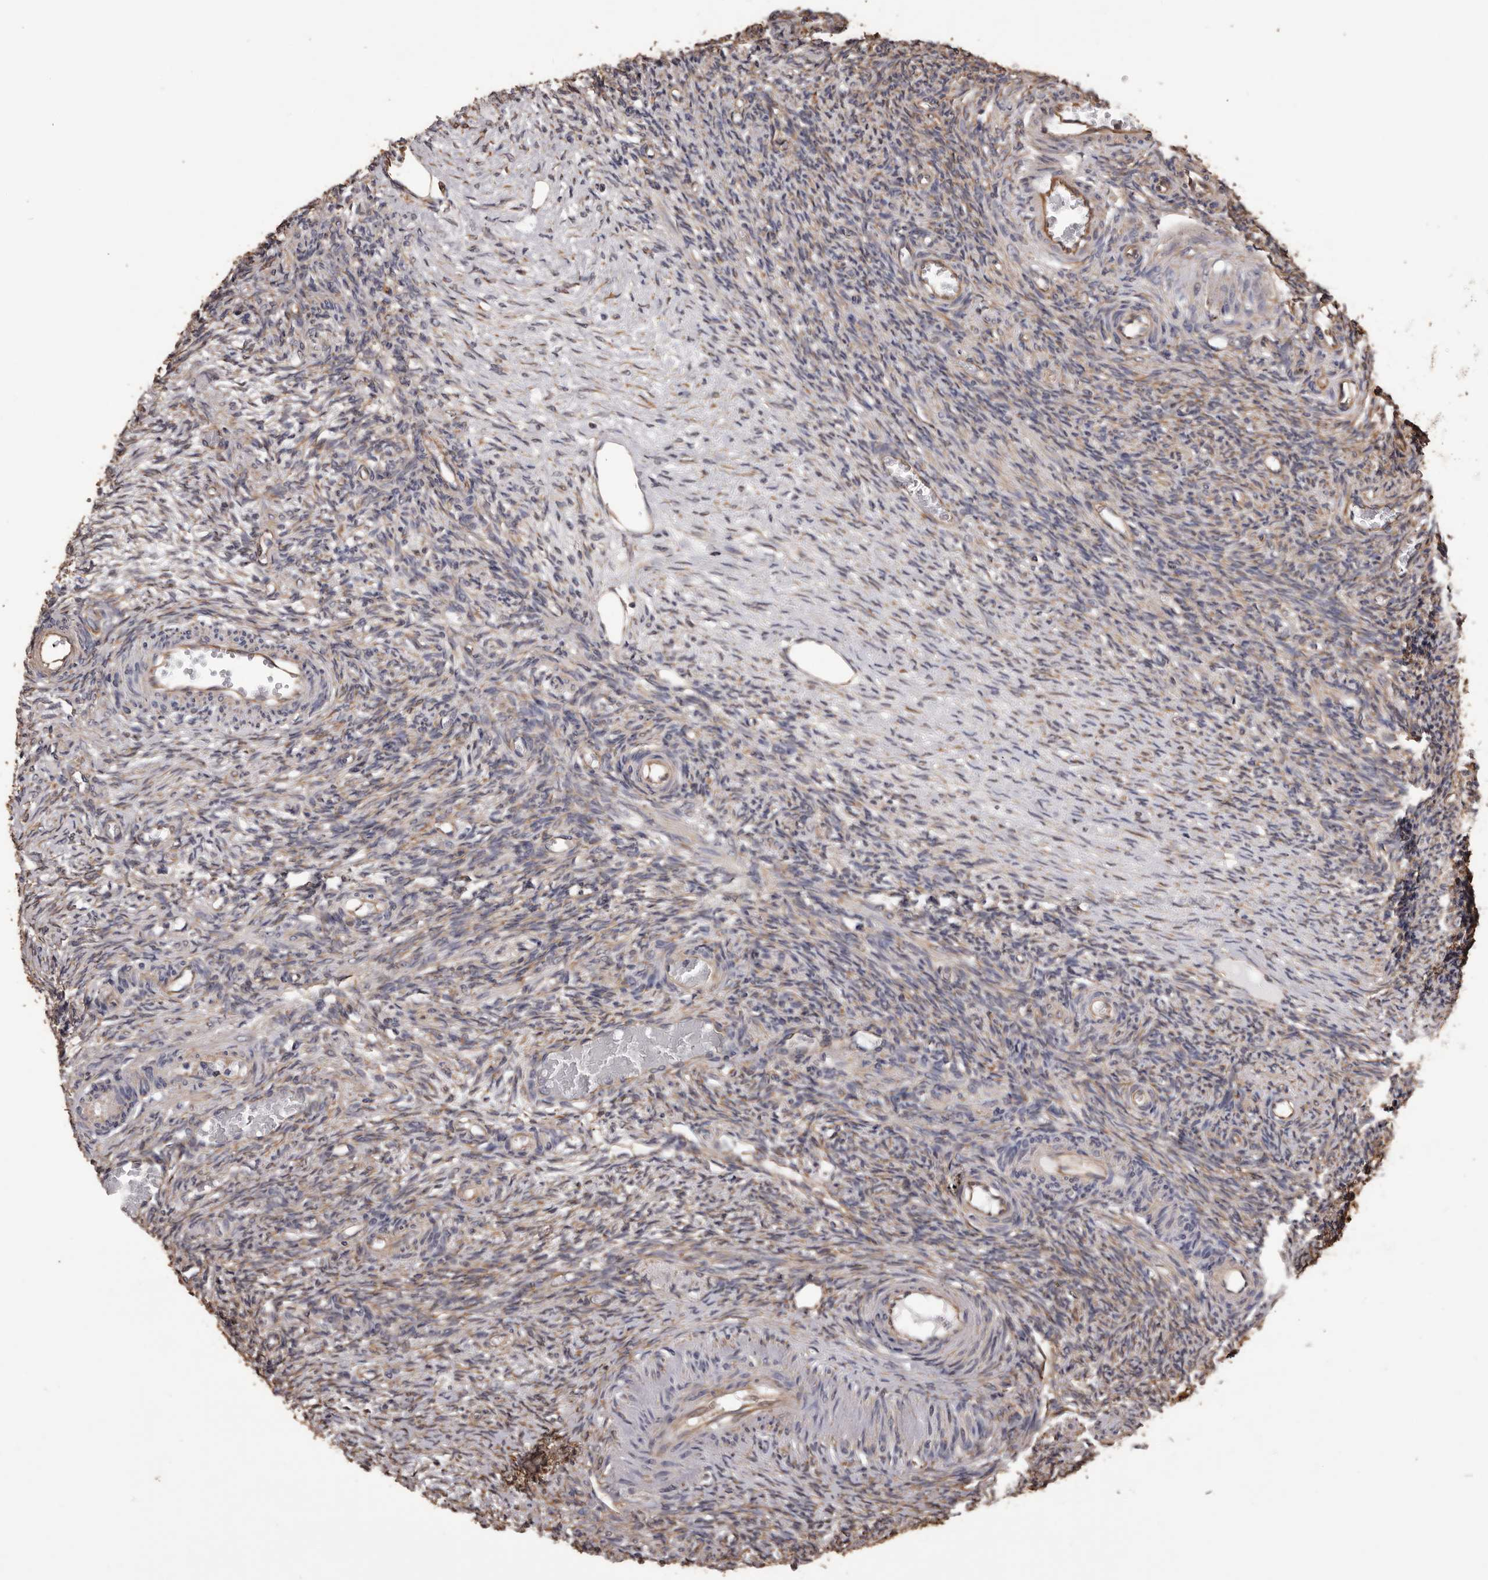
{"staining": {"intensity": "weak", "quantity": "25%-75%", "location": "cytoplasmic/membranous"}, "tissue": "ovary", "cell_type": "Follicle cells", "image_type": "normal", "snomed": [{"axis": "morphology", "description": "Normal tissue, NOS"}, {"axis": "topography", "description": "Ovary"}], "caption": "IHC (DAB (3,3'-diaminobenzidine)) staining of benign human ovary shows weak cytoplasmic/membranous protein expression in about 25%-75% of follicle cells.", "gene": "CEP104", "patient": {"sex": "female", "age": 27}}